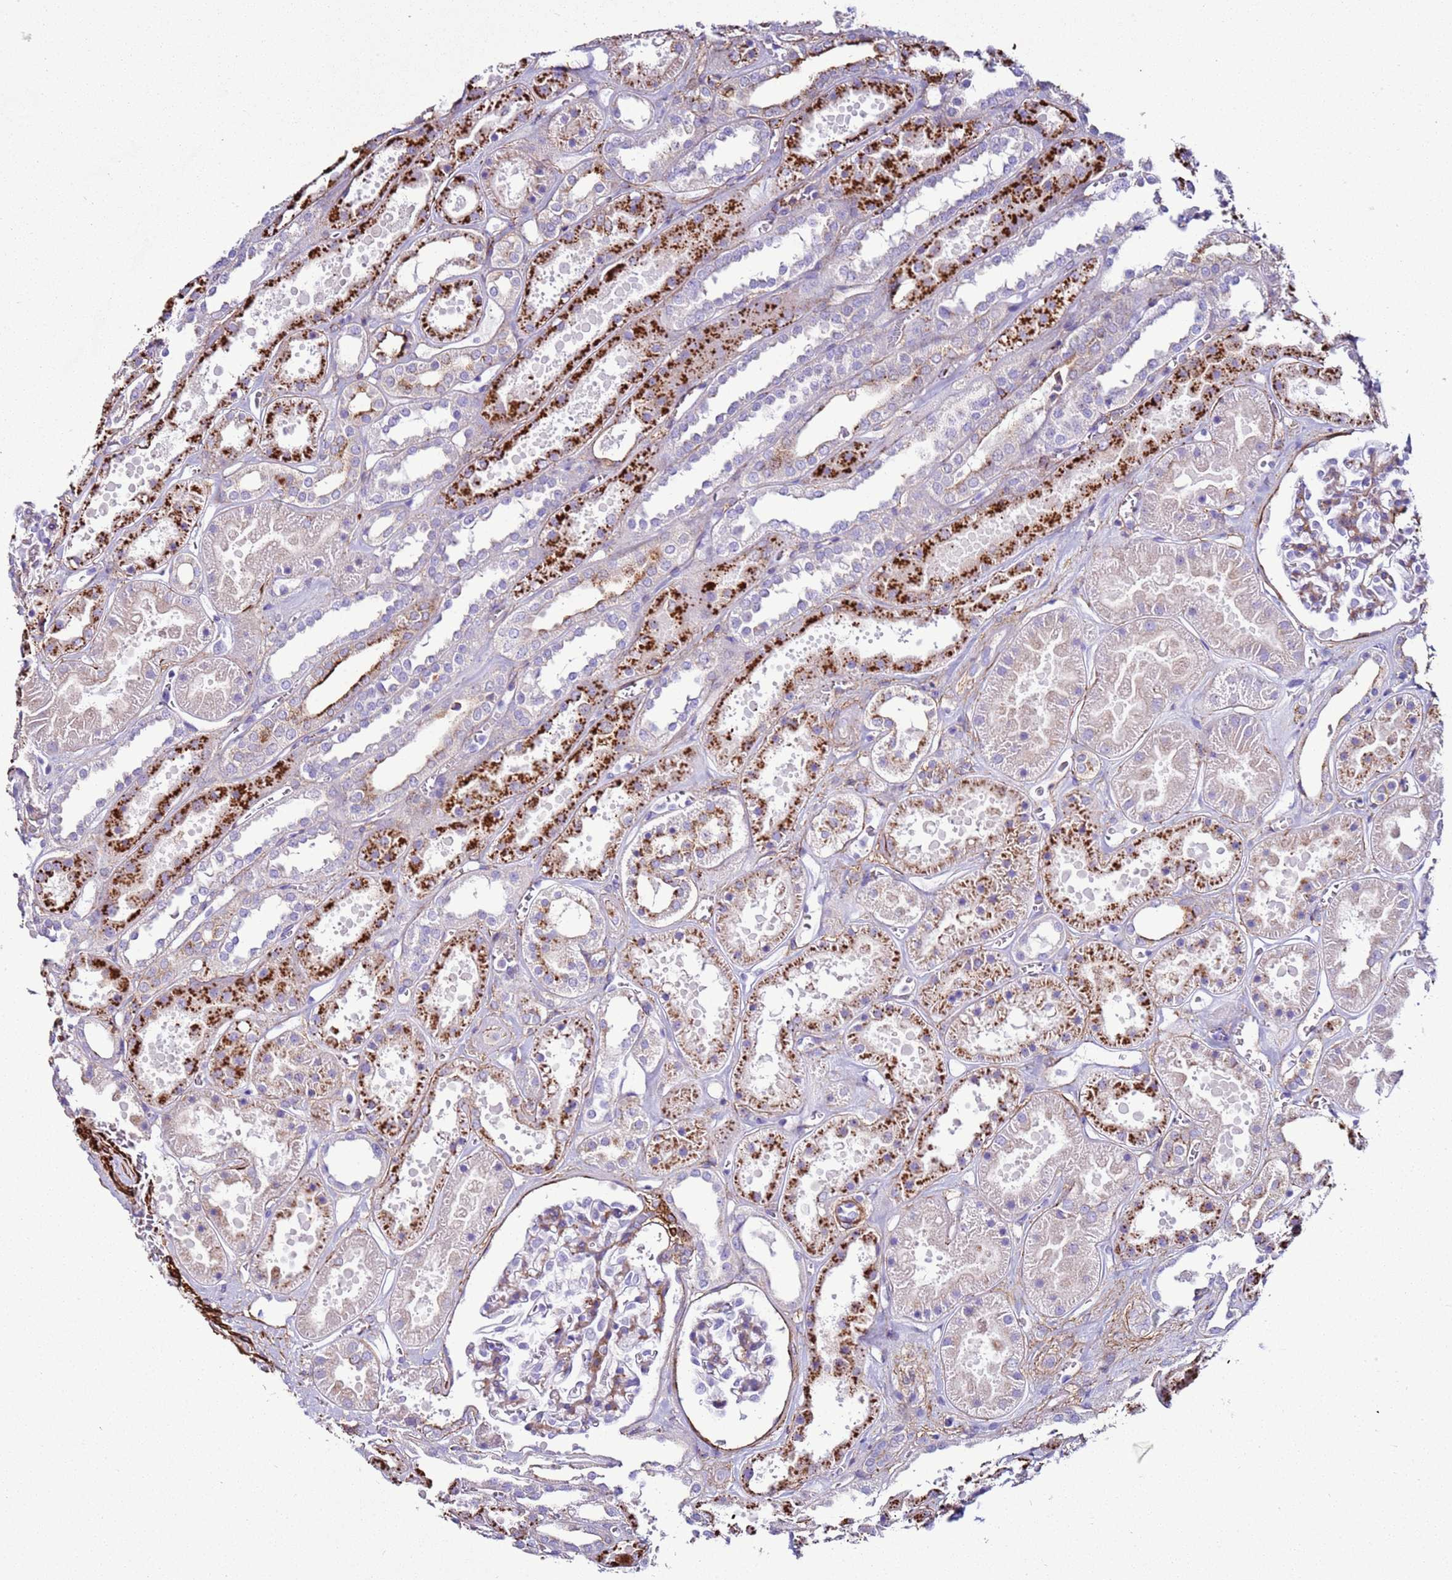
{"staining": {"intensity": "moderate", "quantity": "<25%", "location": "cytoplasmic/membranous"}, "tissue": "kidney", "cell_type": "Cells in glomeruli", "image_type": "normal", "snomed": [{"axis": "morphology", "description": "Normal tissue, NOS"}, {"axis": "topography", "description": "Kidney"}], "caption": "DAB immunohistochemical staining of normal human kidney exhibits moderate cytoplasmic/membranous protein expression in approximately <25% of cells in glomeruli.", "gene": "RABL2A", "patient": {"sex": "female", "age": 41}}